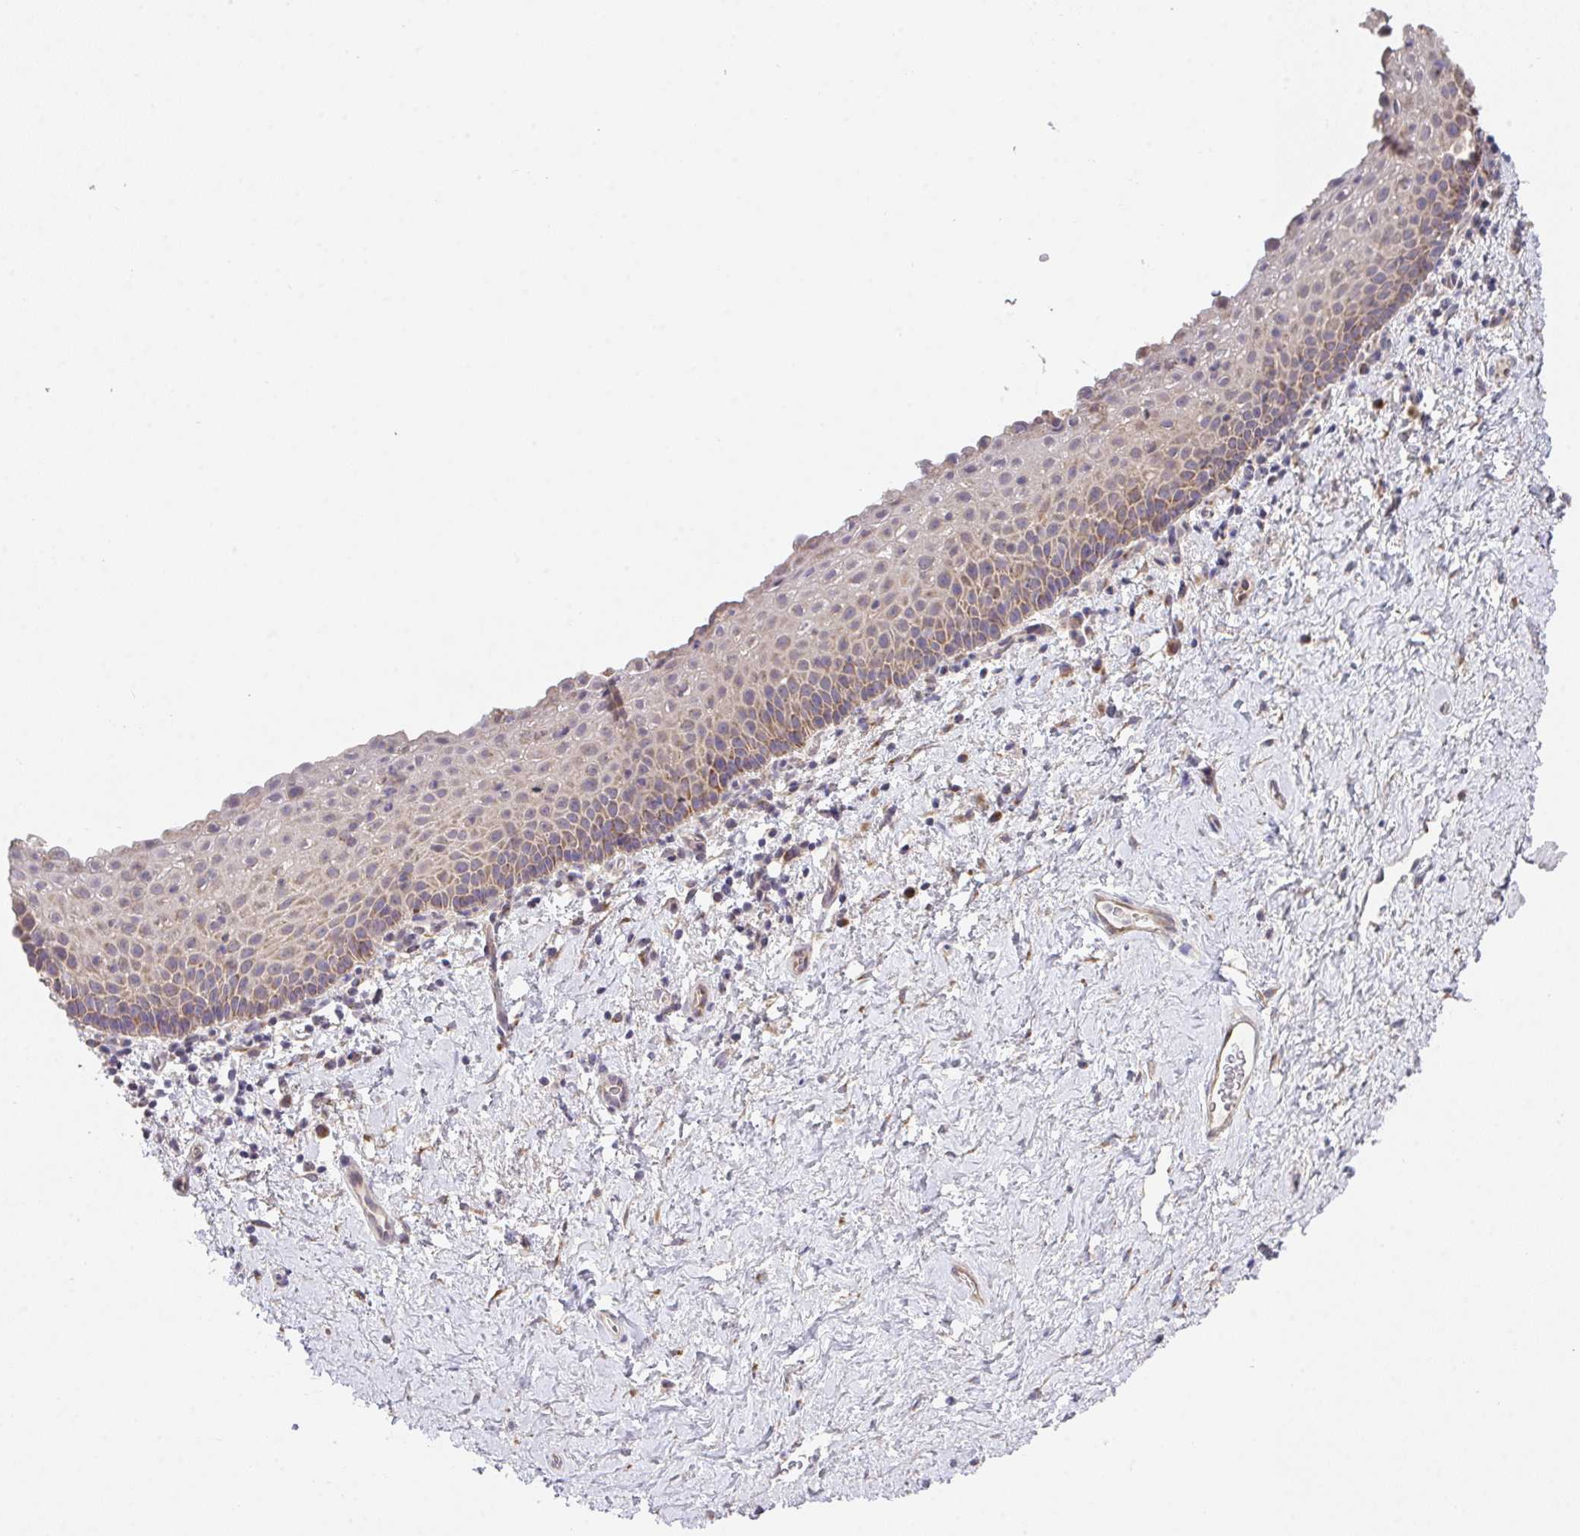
{"staining": {"intensity": "weak", "quantity": "<25%", "location": "cytoplasmic/membranous"}, "tissue": "vagina", "cell_type": "Squamous epithelial cells", "image_type": "normal", "snomed": [{"axis": "morphology", "description": "Normal tissue, NOS"}, {"axis": "topography", "description": "Vagina"}], "caption": "Photomicrograph shows no significant protein staining in squamous epithelial cells of normal vagina. Nuclei are stained in blue.", "gene": "TSPAN31", "patient": {"sex": "female", "age": 61}}